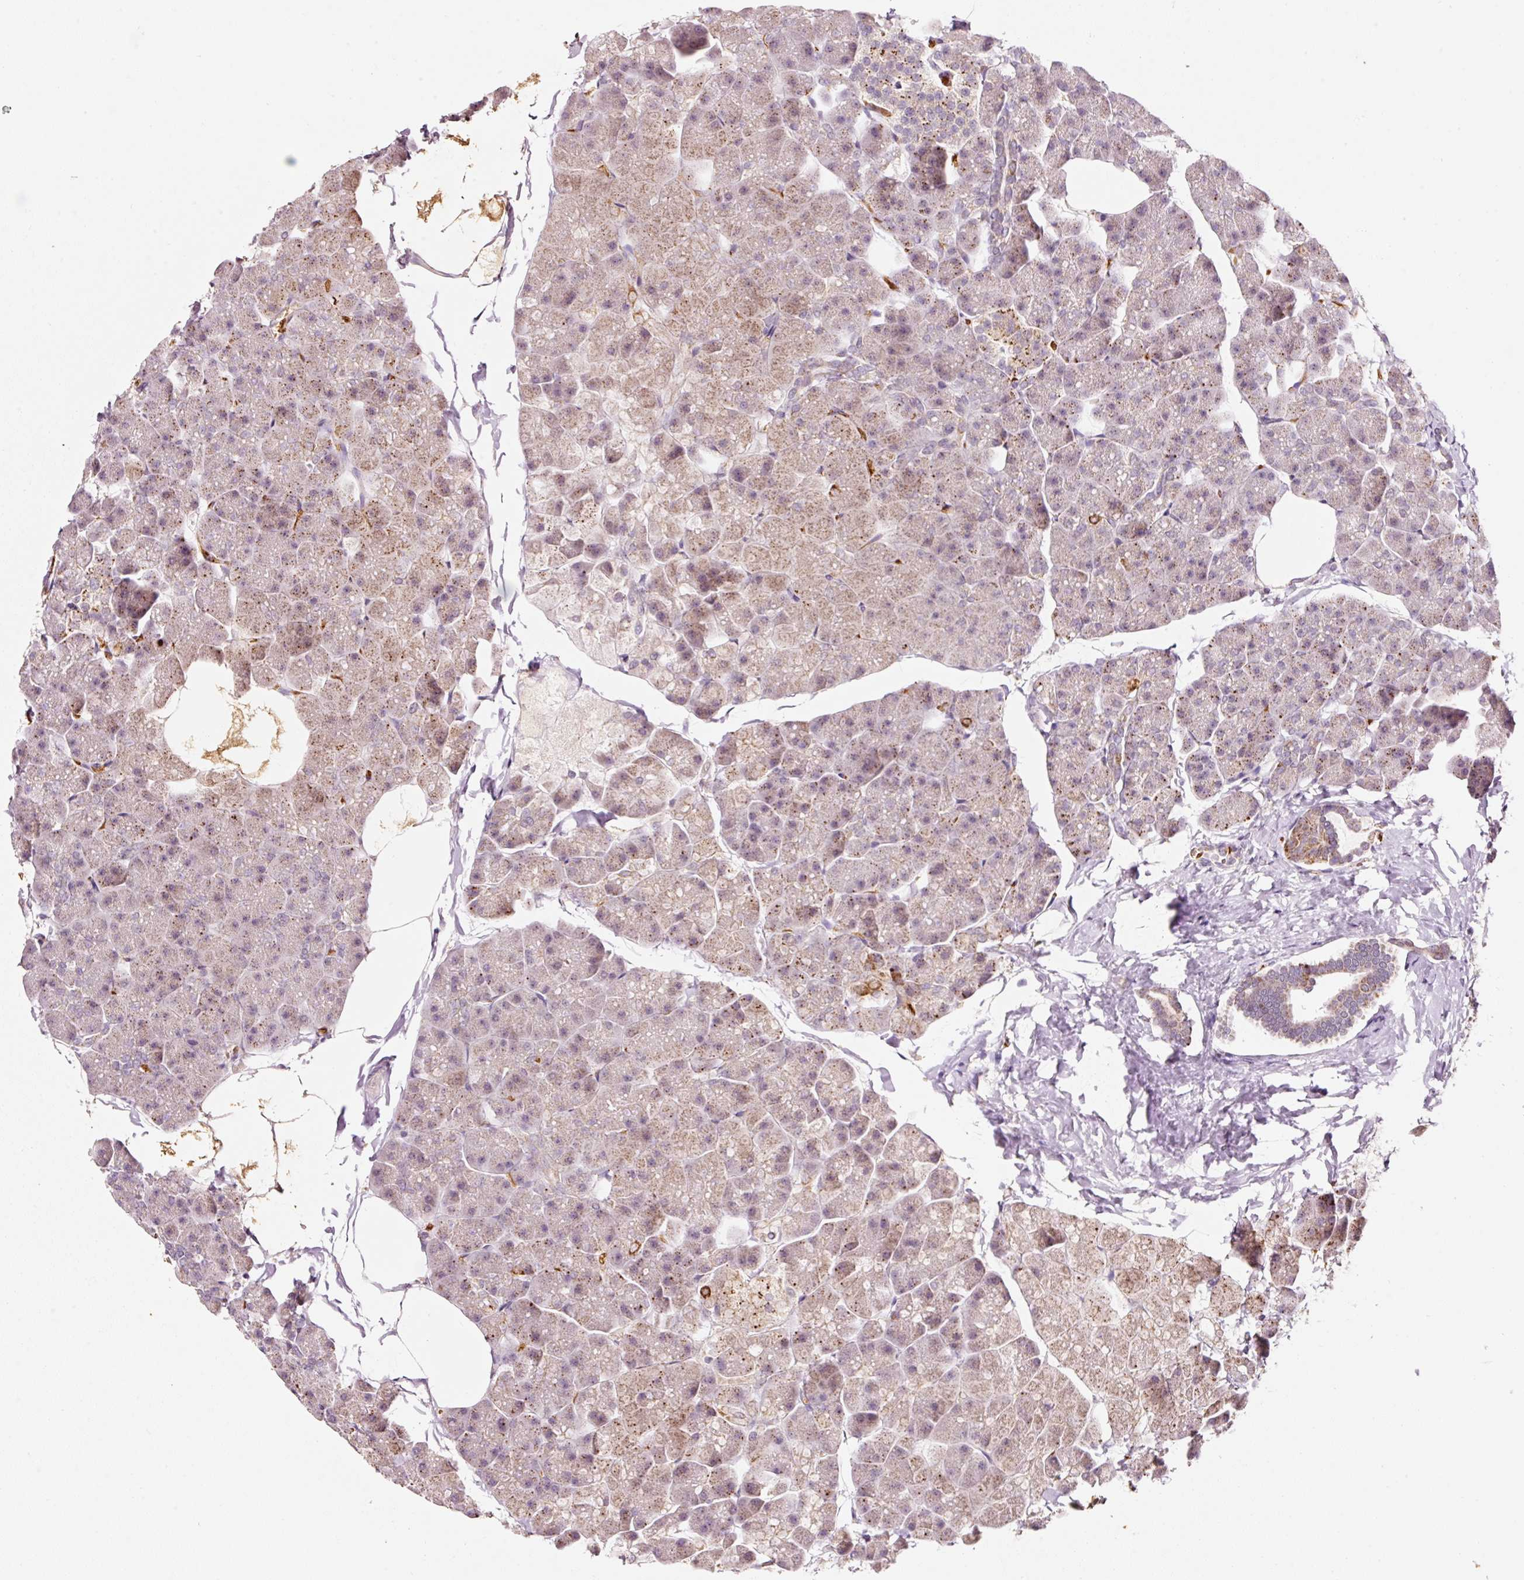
{"staining": {"intensity": "moderate", "quantity": "25%-75%", "location": "cytoplasmic/membranous"}, "tissue": "pancreas", "cell_type": "Exocrine glandular cells", "image_type": "normal", "snomed": [{"axis": "morphology", "description": "Normal tissue, NOS"}, {"axis": "topography", "description": "Pancreas"}], "caption": "The image displays a brown stain indicating the presence of a protein in the cytoplasmic/membranous of exocrine glandular cells in pancreas. (brown staining indicates protein expression, while blue staining denotes nuclei).", "gene": "ZNF460", "patient": {"sex": "male", "age": 35}}